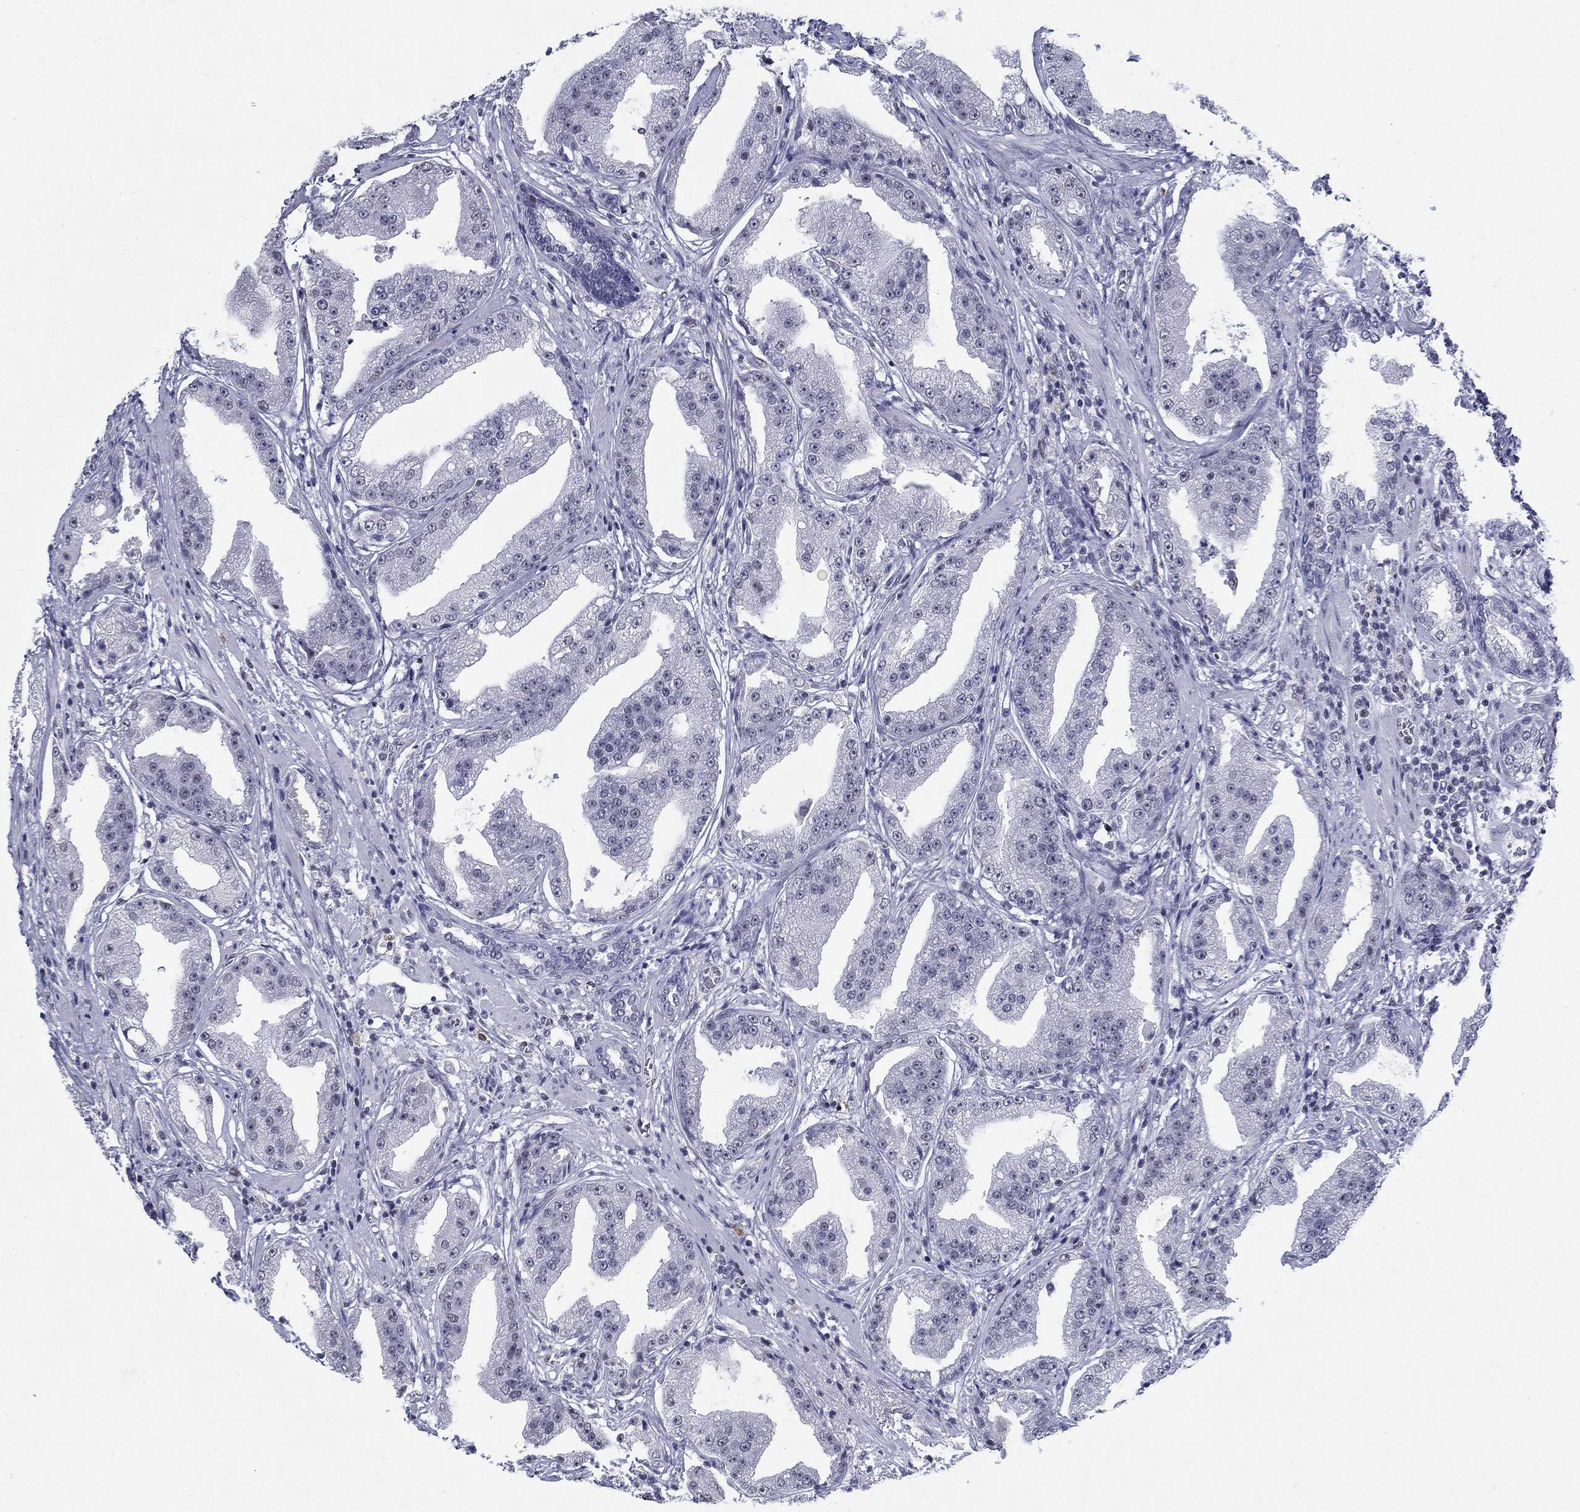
{"staining": {"intensity": "negative", "quantity": "none", "location": "none"}, "tissue": "prostate cancer", "cell_type": "Tumor cells", "image_type": "cancer", "snomed": [{"axis": "morphology", "description": "Adenocarcinoma, Low grade"}, {"axis": "topography", "description": "Prostate"}], "caption": "Immunohistochemical staining of low-grade adenocarcinoma (prostate) reveals no significant positivity in tumor cells.", "gene": "BHLHE22", "patient": {"sex": "male", "age": 62}}